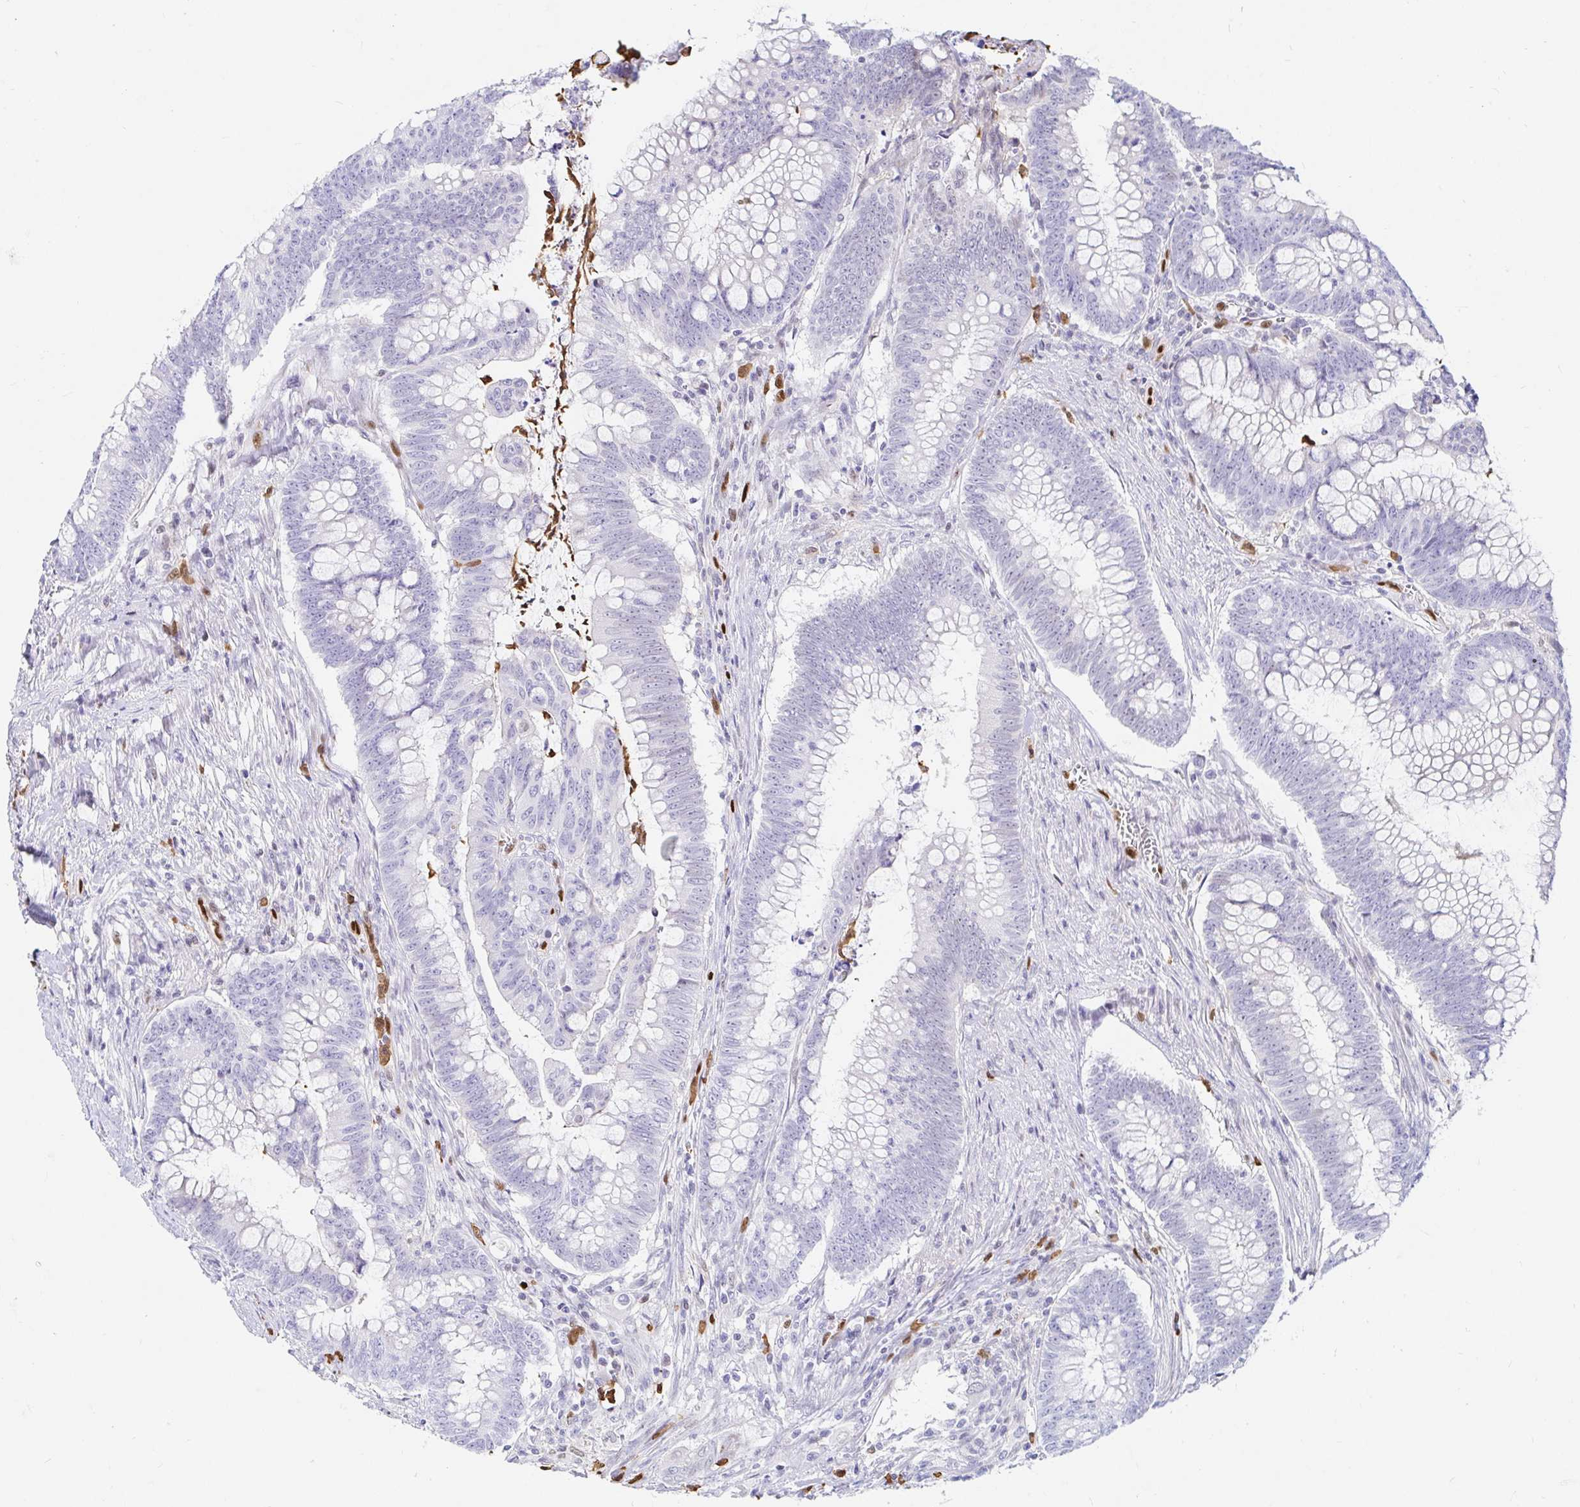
{"staining": {"intensity": "negative", "quantity": "none", "location": "none"}, "tissue": "colorectal cancer", "cell_type": "Tumor cells", "image_type": "cancer", "snomed": [{"axis": "morphology", "description": "Adenocarcinoma, NOS"}, {"axis": "topography", "description": "Colon"}], "caption": "The histopathology image demonstrates no significant expression in tumor cells of colorectal adenocarcinoma. Brightfield microscopy of immunohistochemistry (IHC) stained with DAB (3,3'-diaminobenzidine) (brown) and hematoxylin (blue), captured at high magnification.", "gene": "HINFP", "patient": {"sex": "male", "age": 62}}